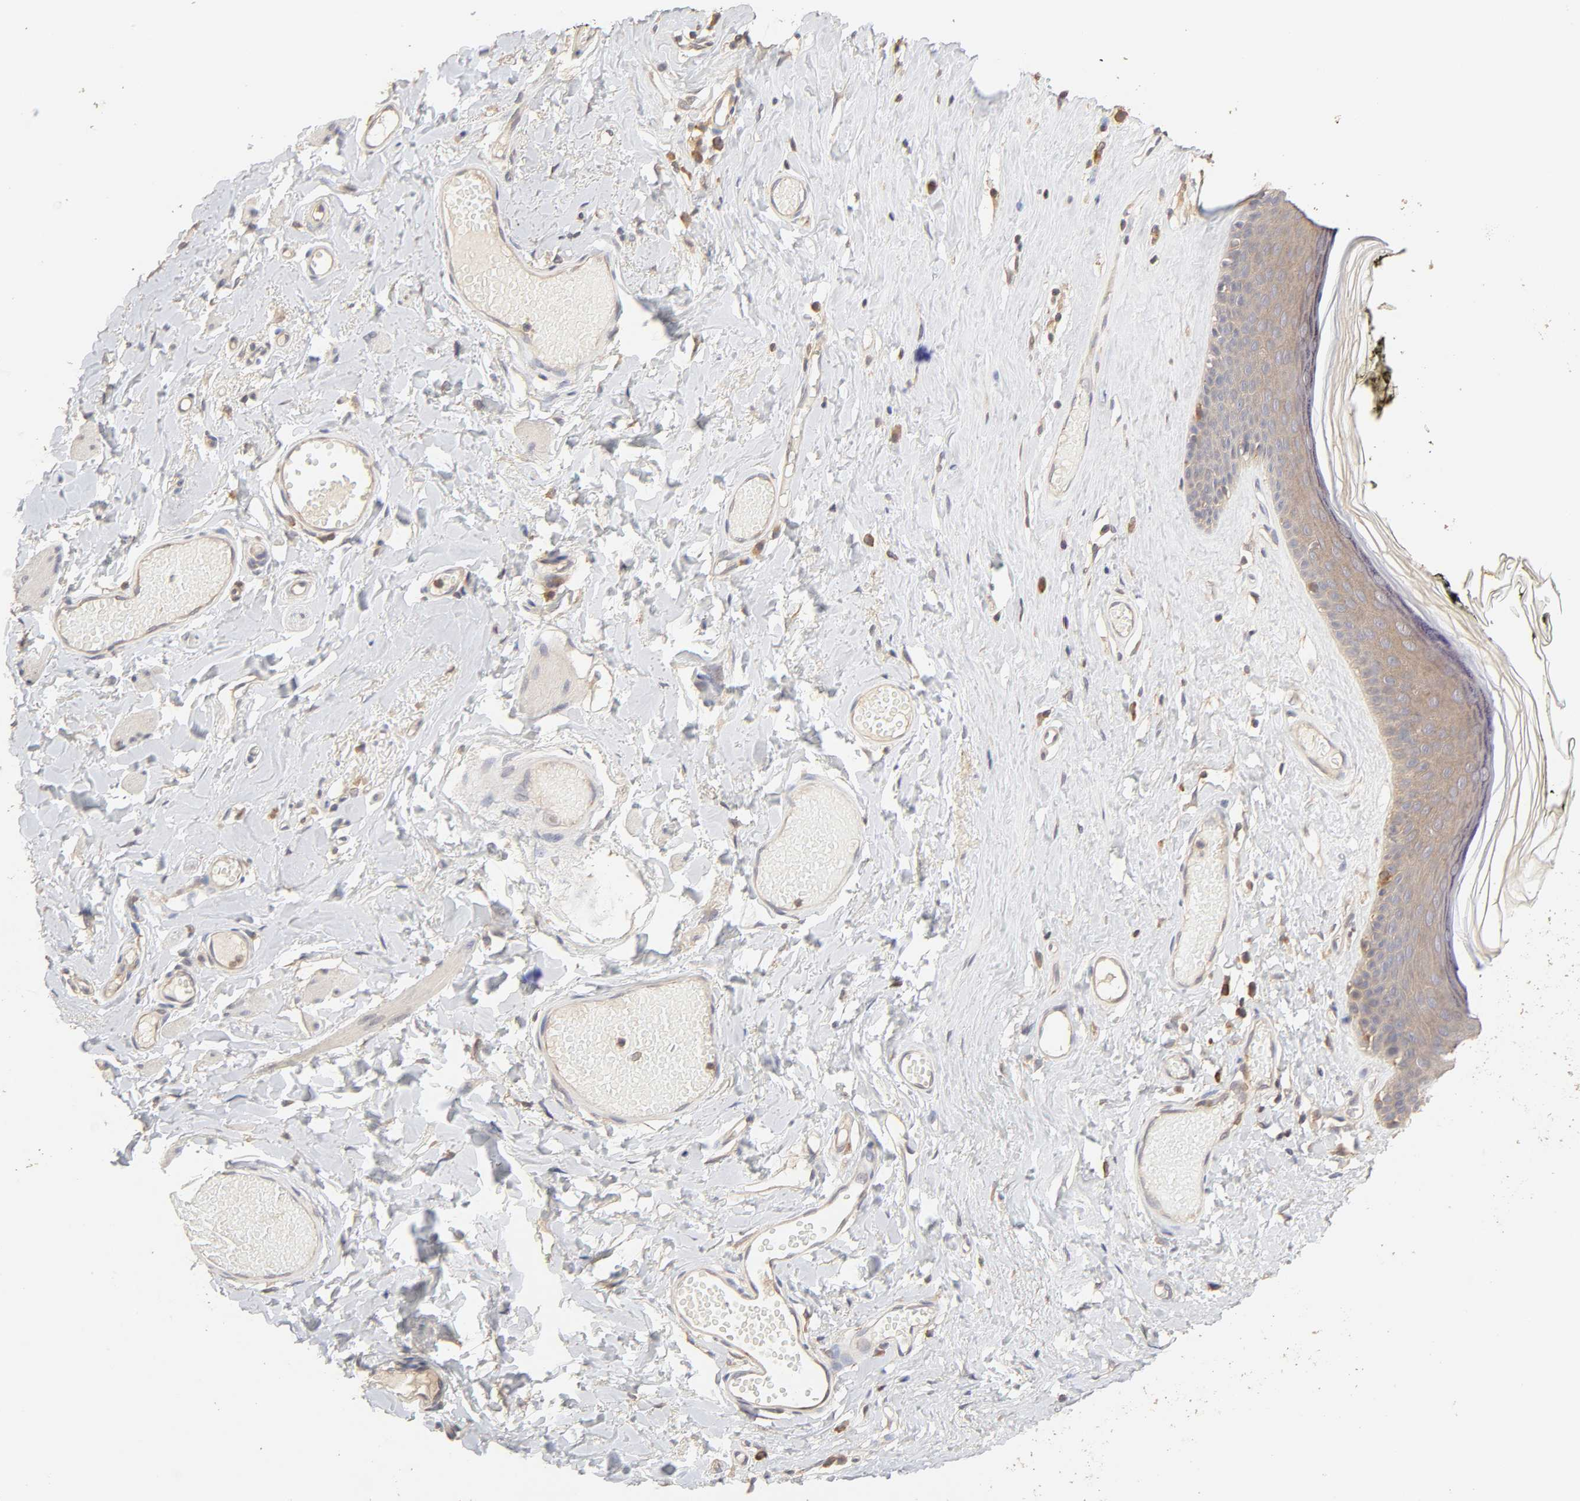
{"staining": {"intensity": "weak", "quantity": "25%-75%", "location": "cytoplasmic/membranous"}, "tissue": "skin", "cell_type": "Epidermal cells", "image_type": "normal", "snomed": [{"axis": "morphology", "description": "Normal tissue, NOS"}, {"axis": "morphology", "description": "Inflammation, NOS"}, {"axis": "topography", "description": "Vulva"}], "caption": "A low amount of weak cytoplasmic/membranous positivity is identified in approximately 25%-75% of epidermal cells in unremarkable skin. Immunohistochemistry (ihc) stains the protein in brown and the nuclei are stained blue.", "gene": "AP1G2", "patient": {"sex": "female", "age": 84}}